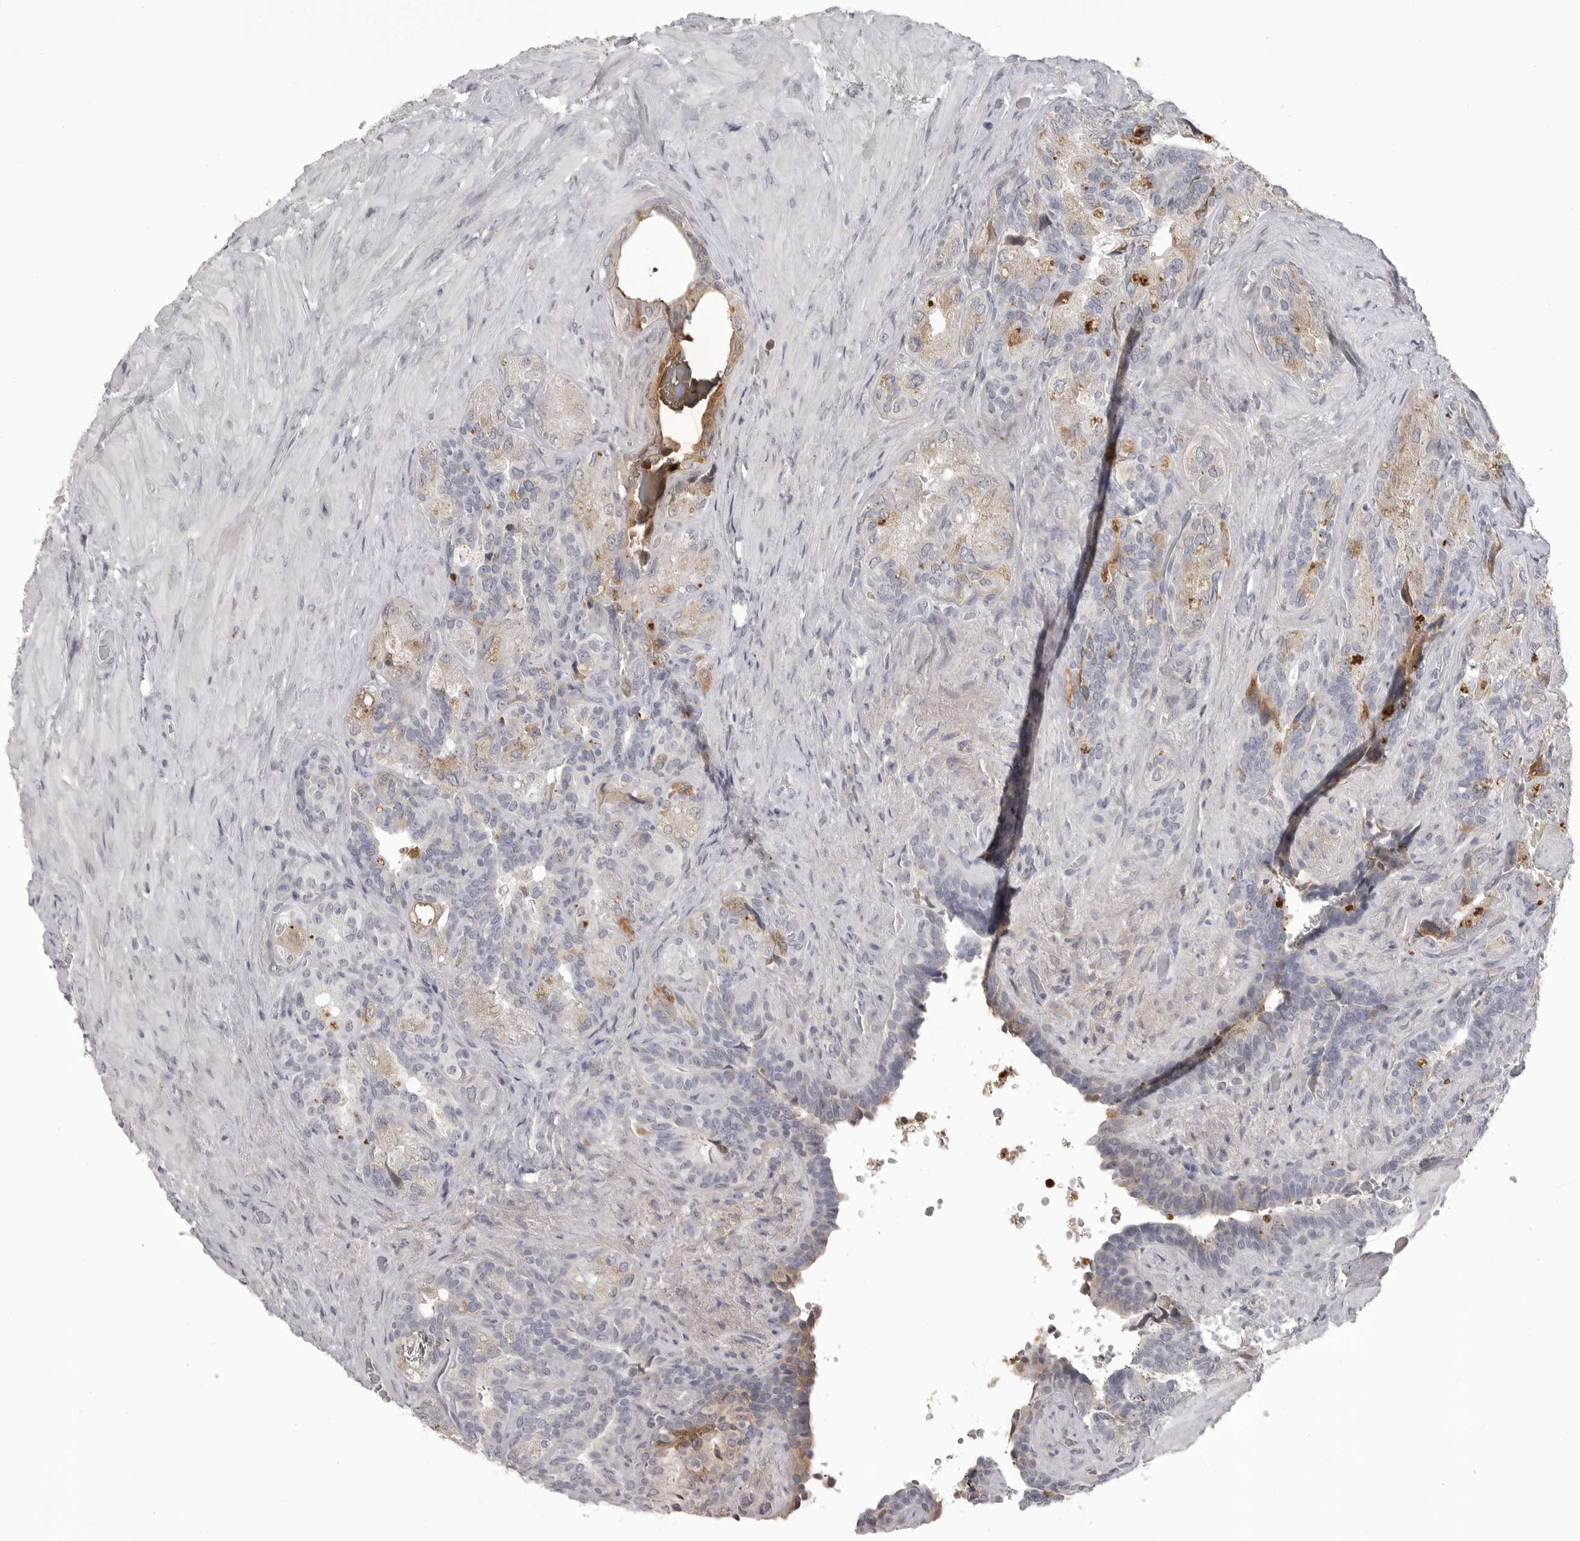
{"staining": {"intensity": "weak", "quantity": "<25%", "location": "cytoplasmic/membranous"}, "tissue": "seminal vesicle", "cell_type": "Glandular cells", "image_type": "normal", "snomed": [{"axis": "morphology", "description": "Normal tissue, NOS"}, {"axis": "topography", "description": "Prostate"}, {"axis": "topography", "description": "Seminal veicle"}], "caption": "An immunohistochemistry (IHC) image of benign seminal vesicle is shown. There is no staining in glandular cells of seminal vesicle.", "gene": "TIMP1", "patient": {"sex": "male", "age": 67}}